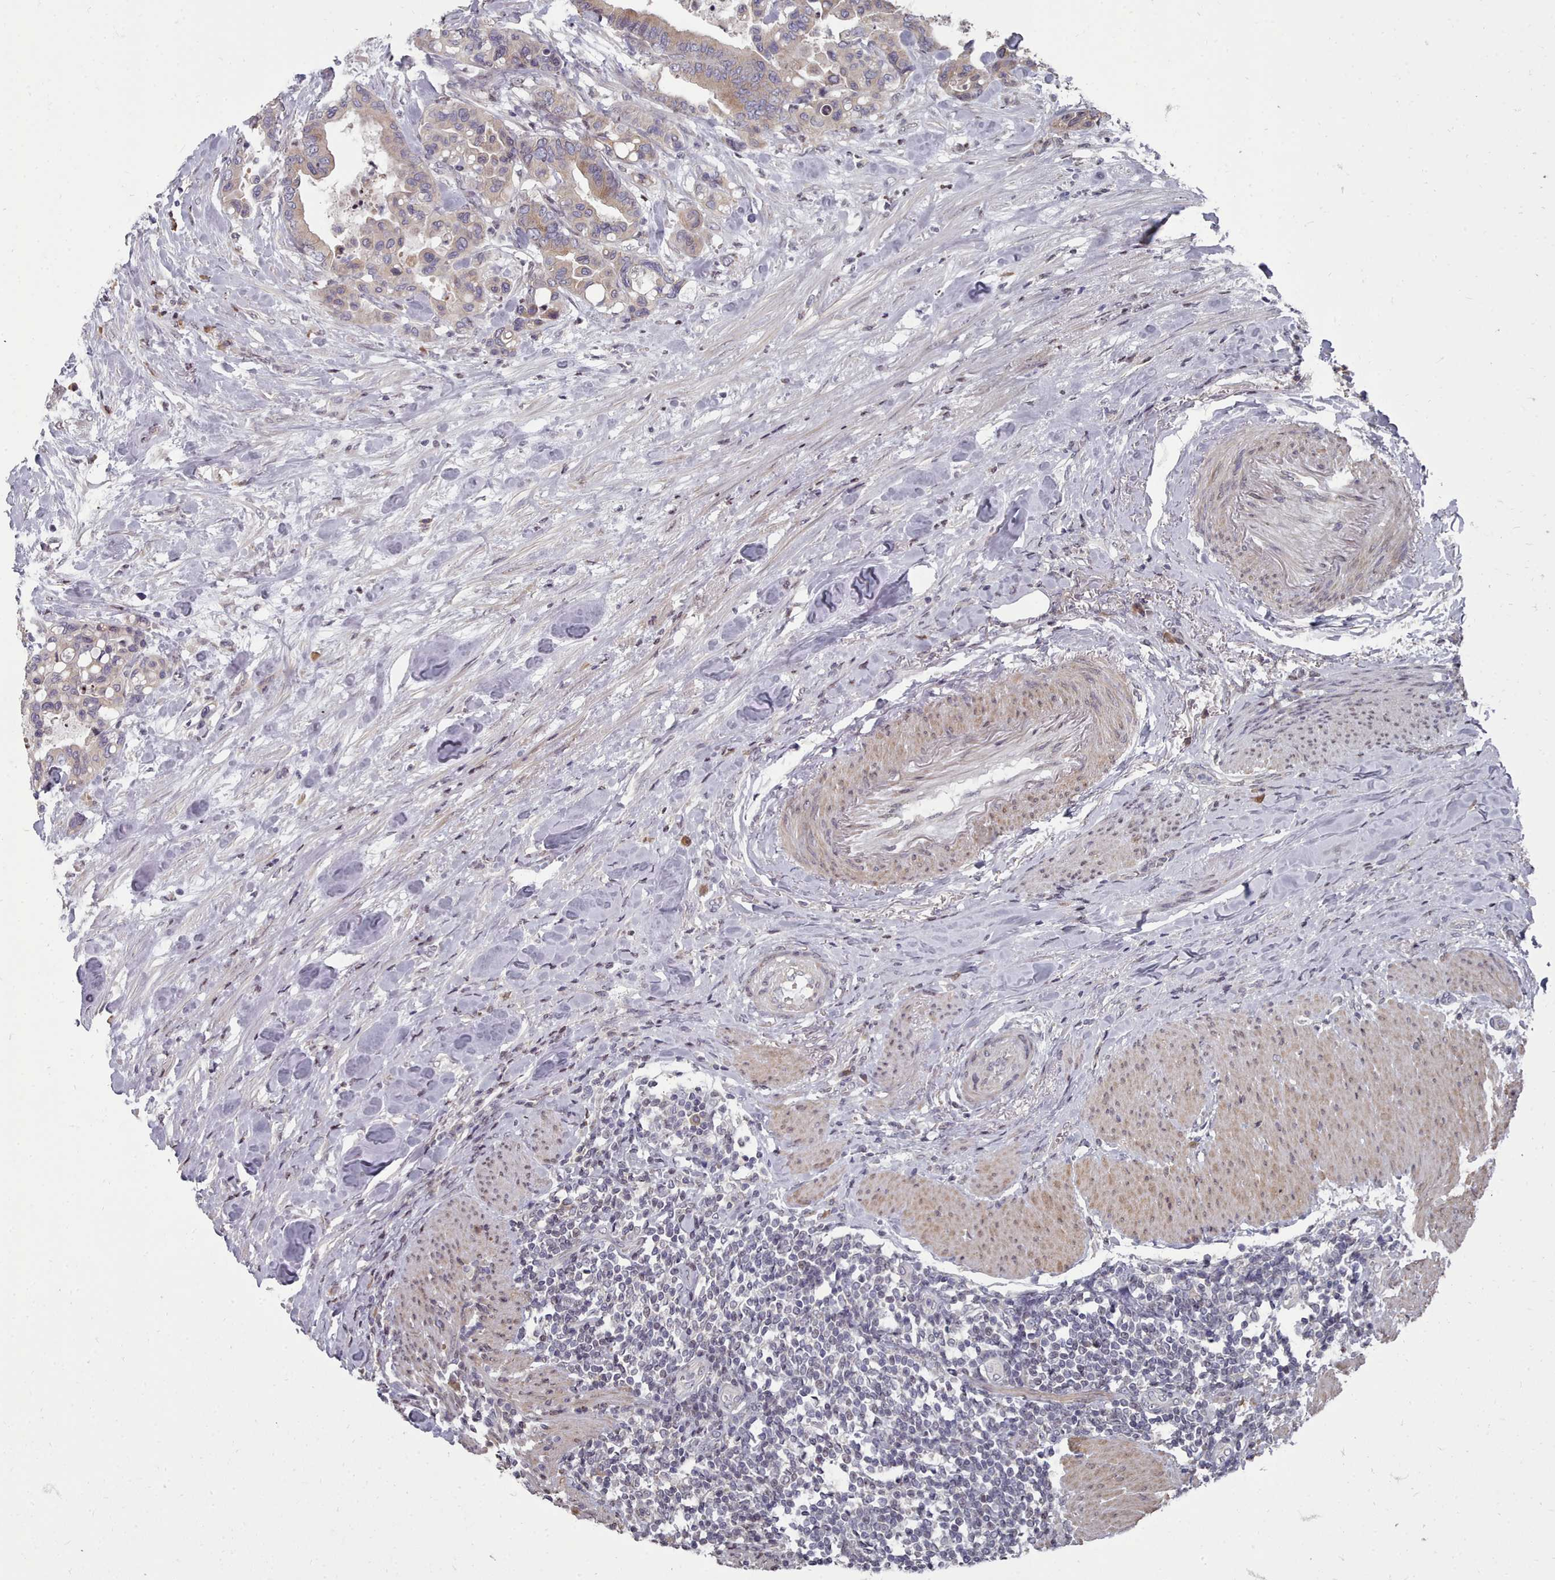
{"staining": {"intensity": "moderate", "quantity": ">75%", "location": "cytoplasmic/membranous"}, "tissue": "colorectal cancer", "cell_type": "Tumor cells", "image_type": "cancer", "snomed": [{"axis": "morphology", "description": "Adenocarcinoma, NOS"}, {"axis": "topography", "description": "Colon"}], "caption": "Human colorectal adenocarcinoma stained with a protein marker shows moderate staining in tumor cells.", "gene": "ACKR3", "patient": {"sex": "male", "age": 82}}